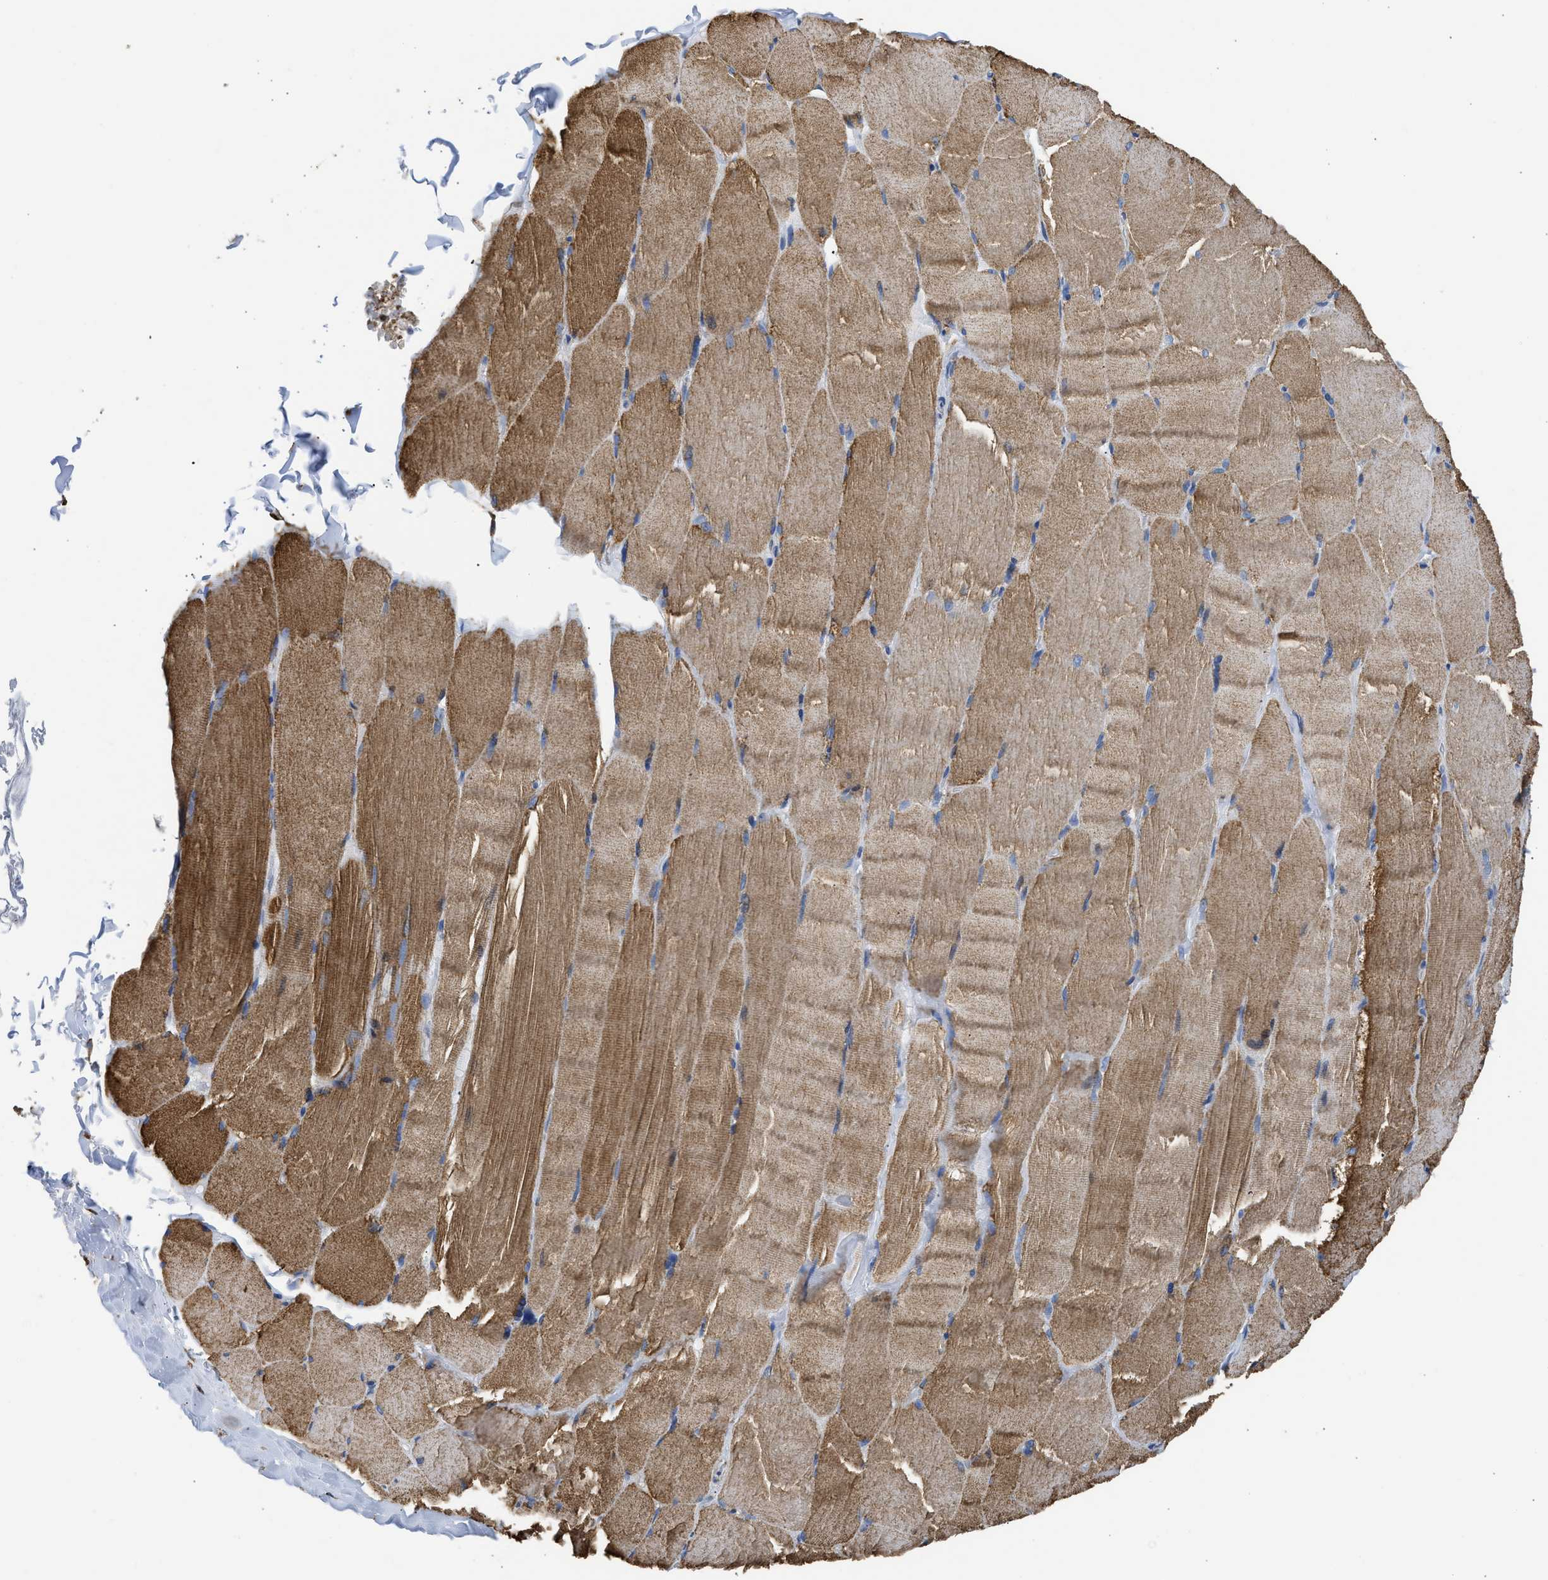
{"staining": {"intensity": "moderate", "quantity": ">75%", "location": "cytoplasmic/membranous"}, "tissue": "skeletal muscle", "cell_type": "Myocytes", "image_type": "normal", "snomed": [{"axis": "morphology", "description": "Normal tissue, NOS"}, {"axis": "topography", "description": "Skin"}, {"axis": "topography", "description": "Skeletal muscle"}], "caption": "Myocytes demonstrate medium levels of moderate cytoplasmic/membranous expression in approximately >75% of cells in benign skeletal muscle. The staining was performed using DAB to visualize the protein expression in brown, while the nuclei were stained in blue with hematoxylin (Magnification: 20x).", "gene": "CYCS", "patient": {"sex": "male", "age": 83}}